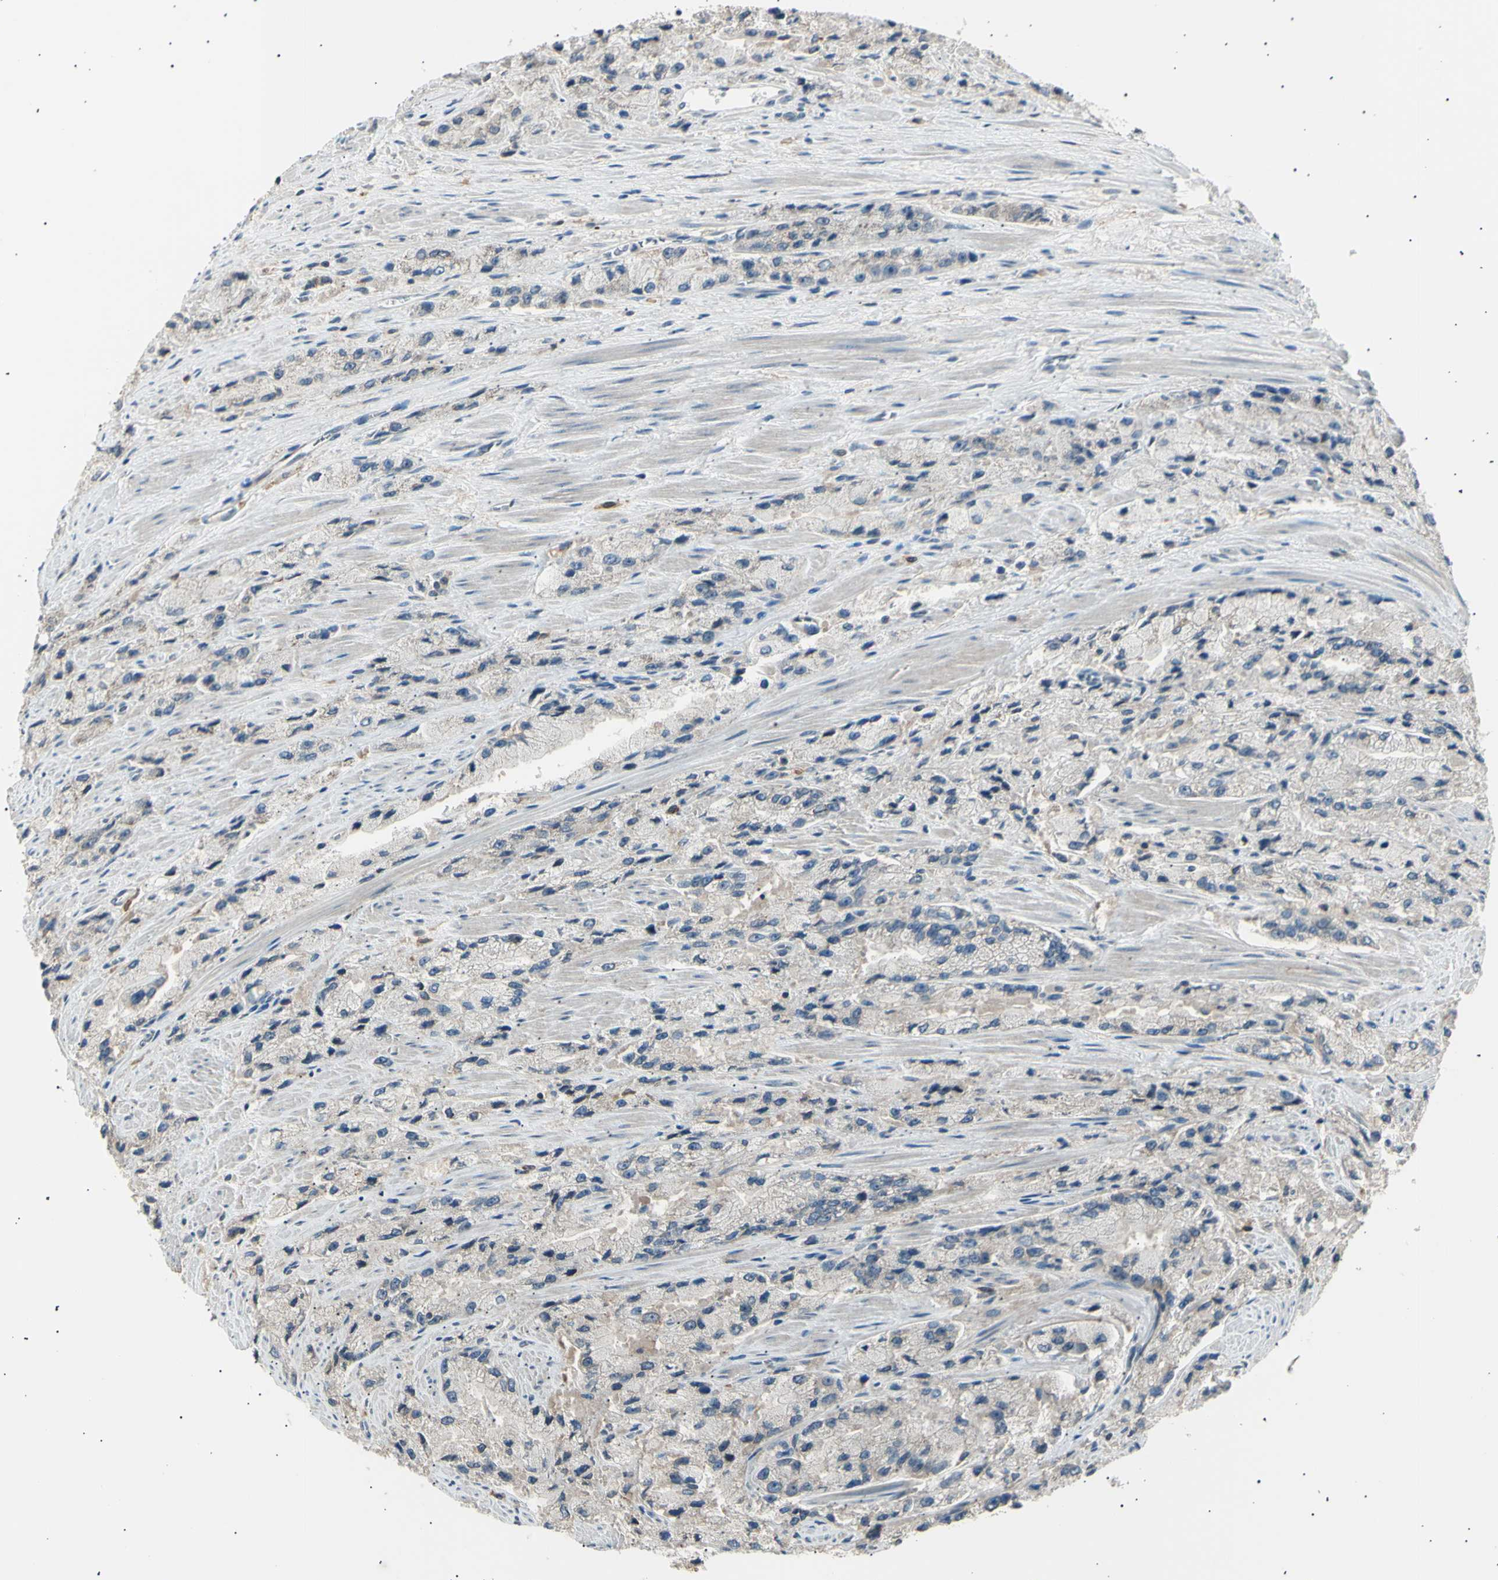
{"staining": {"intensity": "weak", "quantity": "<25%", "location": "cytoplasmic/membranous"}, "tissue": "prostate cancer", "cell_type": "Tumor cells", "image_type": "cancer", "snomed": [{"axis": "morphology", "description": "Adenocarcinoma, High grade"}, {"axis": "topography", "description": "Prostate"}], "caption": "High magnification brightfield microscopy of prostate cancer (high-grade adenocarcinoma) stained with DAB (3,3'-diaminobenzidine) (brown) and counterstained with hematoxylin (blue): tumor cells show no significant expression.", "gene": "LHPP", "patient": {"sex": "male", "age": 58}}